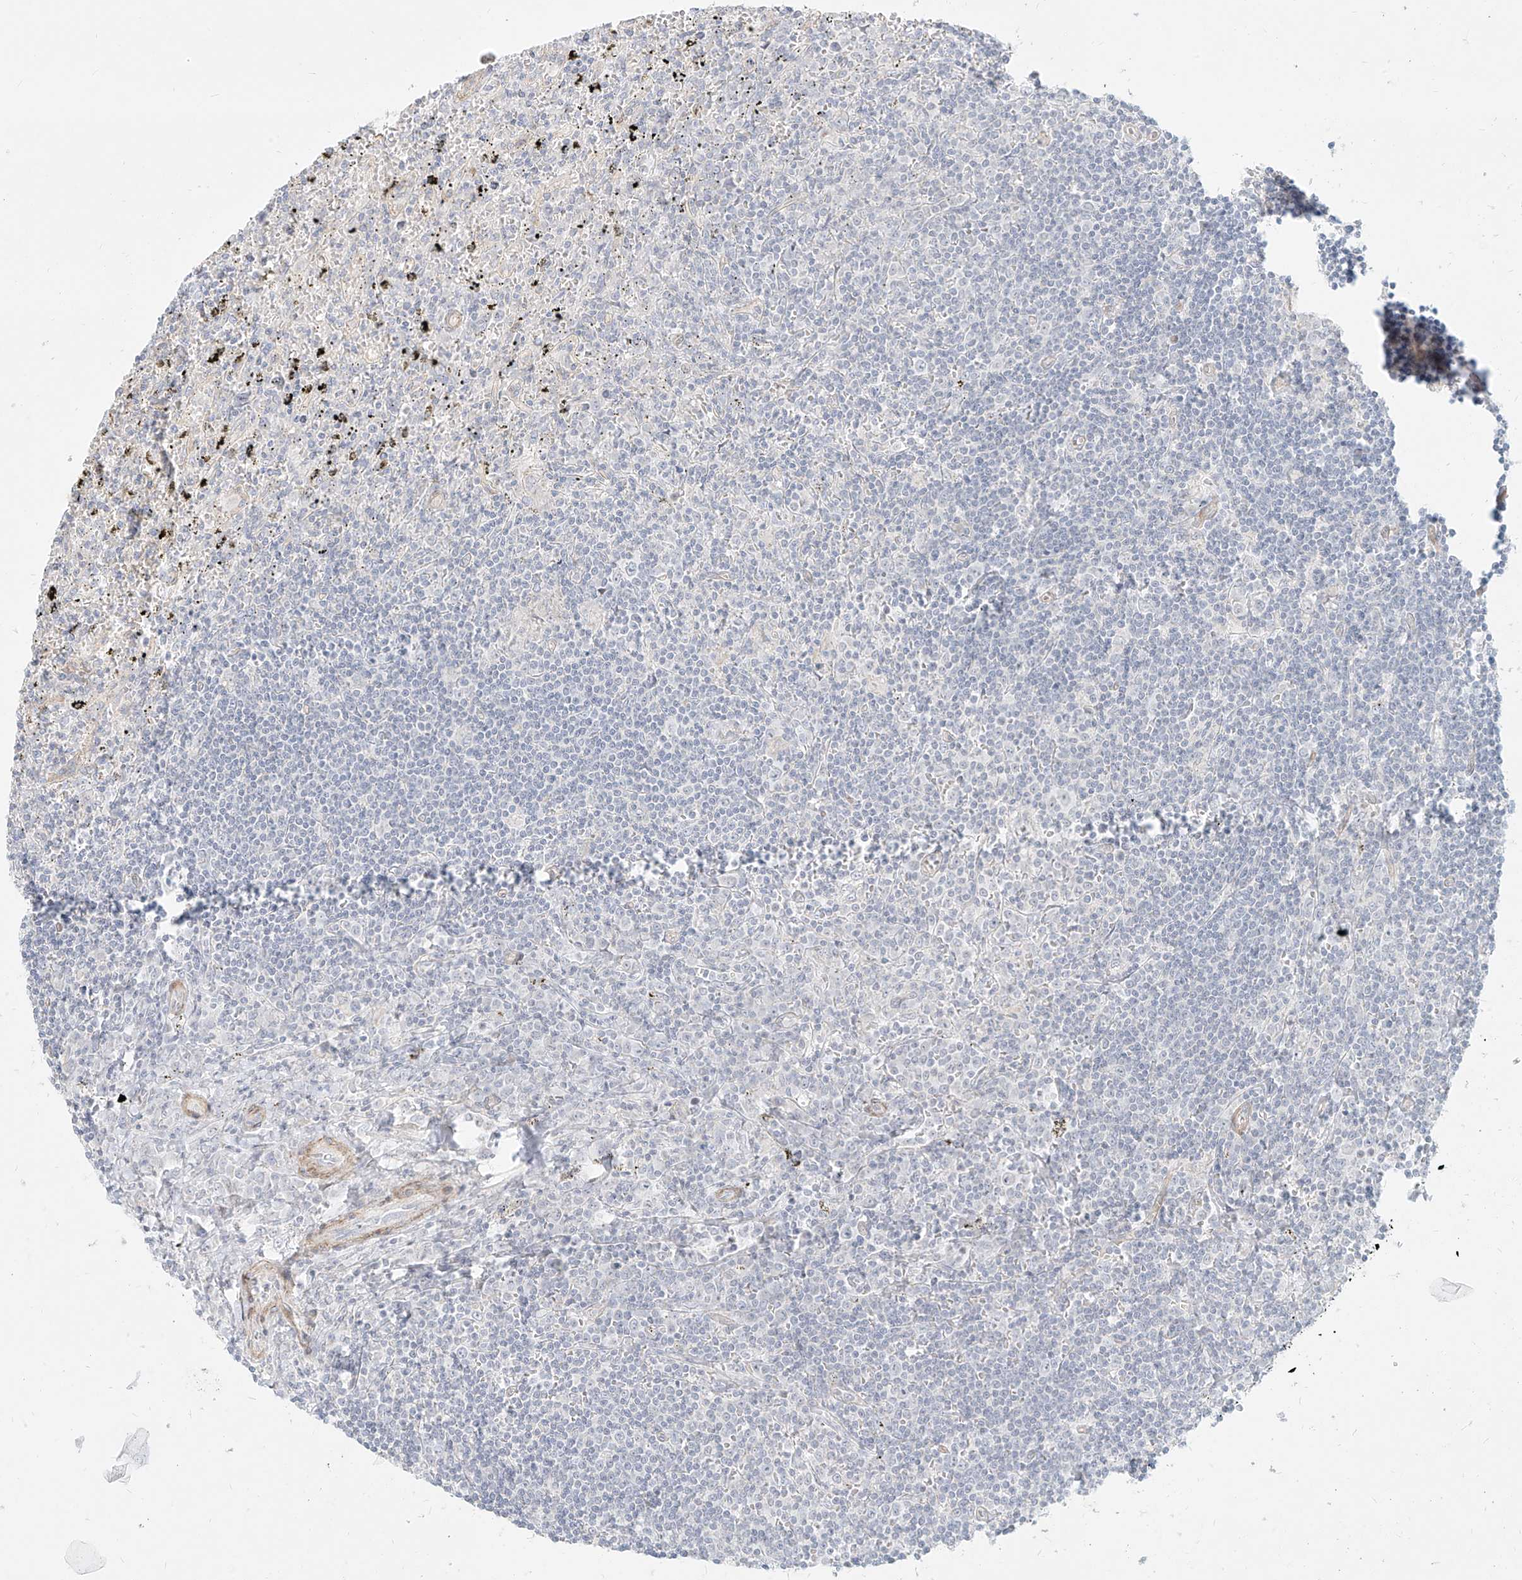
{"staining": {"intensity": "negative", "quantity": "none", "location": "none"}, "tissue": "lymphoma", "cell_type": "Tumor cells", "image_type": "cancer", "snomed": [{"axis": "morphology", "description": "Malignant lymphoma, non-Hodgkin's type, Low grade"}, {"axis": "topography", "description": "Spleen"}], "caption": "Photomicrograph shows no protein expression in tumor cells of lymphoma tissue. Nuclei are stained in blue.", "gene": "ITPKB", "patient": {"sex": "male", "age": 76}}